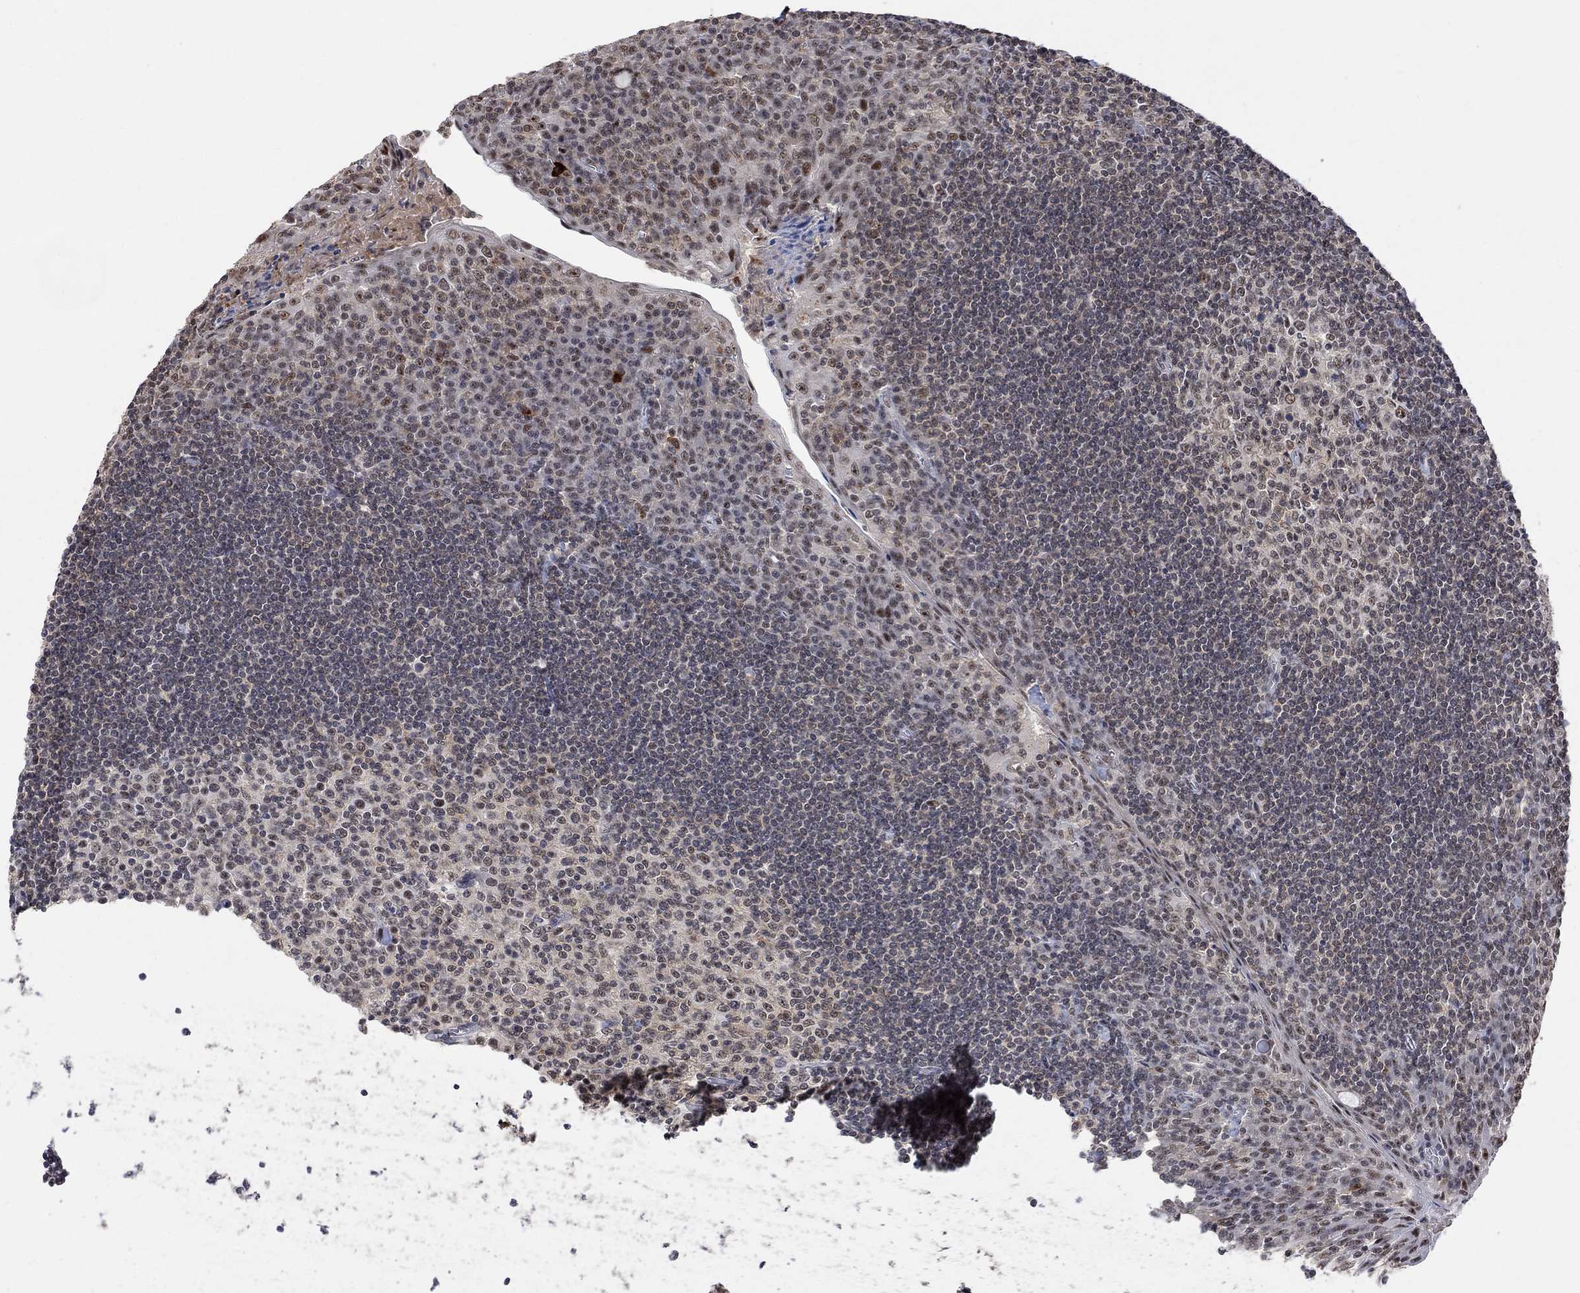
{"staining": {"intensity": "strong", "quantity": "<25%", "location": "nuclear"}, "tissue": "tonsil", "cell_type": "Germinal center cells", "image_type": "normal", "snomed": [{"axis": "morphology", "description": "Normal tissue, NOS"}, {"axis": "topography", "description": "Tonsil"}], "caption": "High-power microscopy captured an IHC histopathology image of unremarkable tonsil, revealing strong nuclear positivity in approximately <25% of germinal center cells. Ihc stains the protein of interest in brown and the nuclei are stained blue.", "gene": "E4F1", "patient": {"sex": "female", "age": 12}}